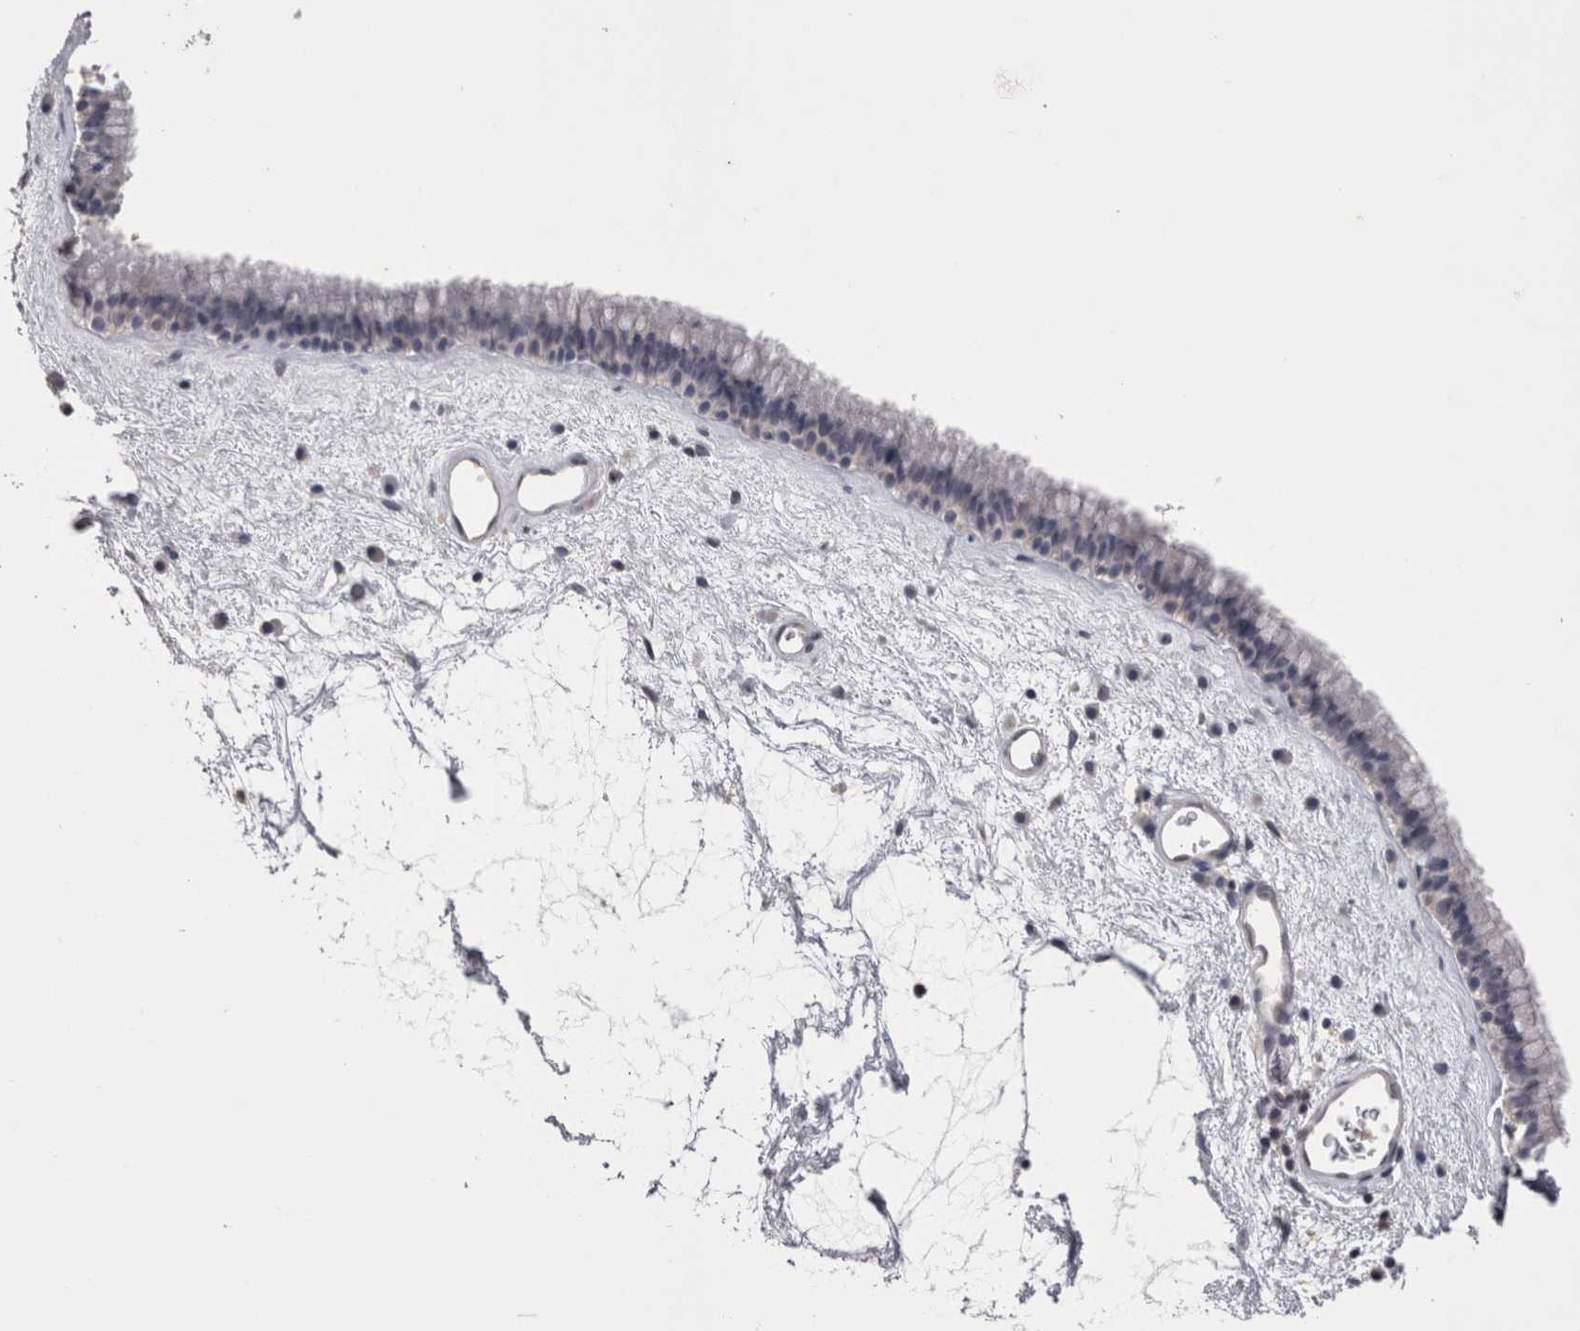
{"staining": {"intensity": "negative", "quantity": "none", "location": "none"}, "tissue": "nasopharynx", "cell_type": "Respiratory epithelial cells", "image_type": "normal", "snomed": [{"axis": "morphology", "description": "Normal tissue, NOS"}, {"axis": "morphology", "description": "Inflammation, NOS"}, {"axis": "topography", "description": "Nasopharynx"}], "caption": "Immunohistochemistry (IHC) micrograph of benign nasopharynx stained for a protein (brown), which exhibits no expression in respiratory epithelial cells.", "gene": "LYZL6", "patient": {"sex": "male", "age": 48}}